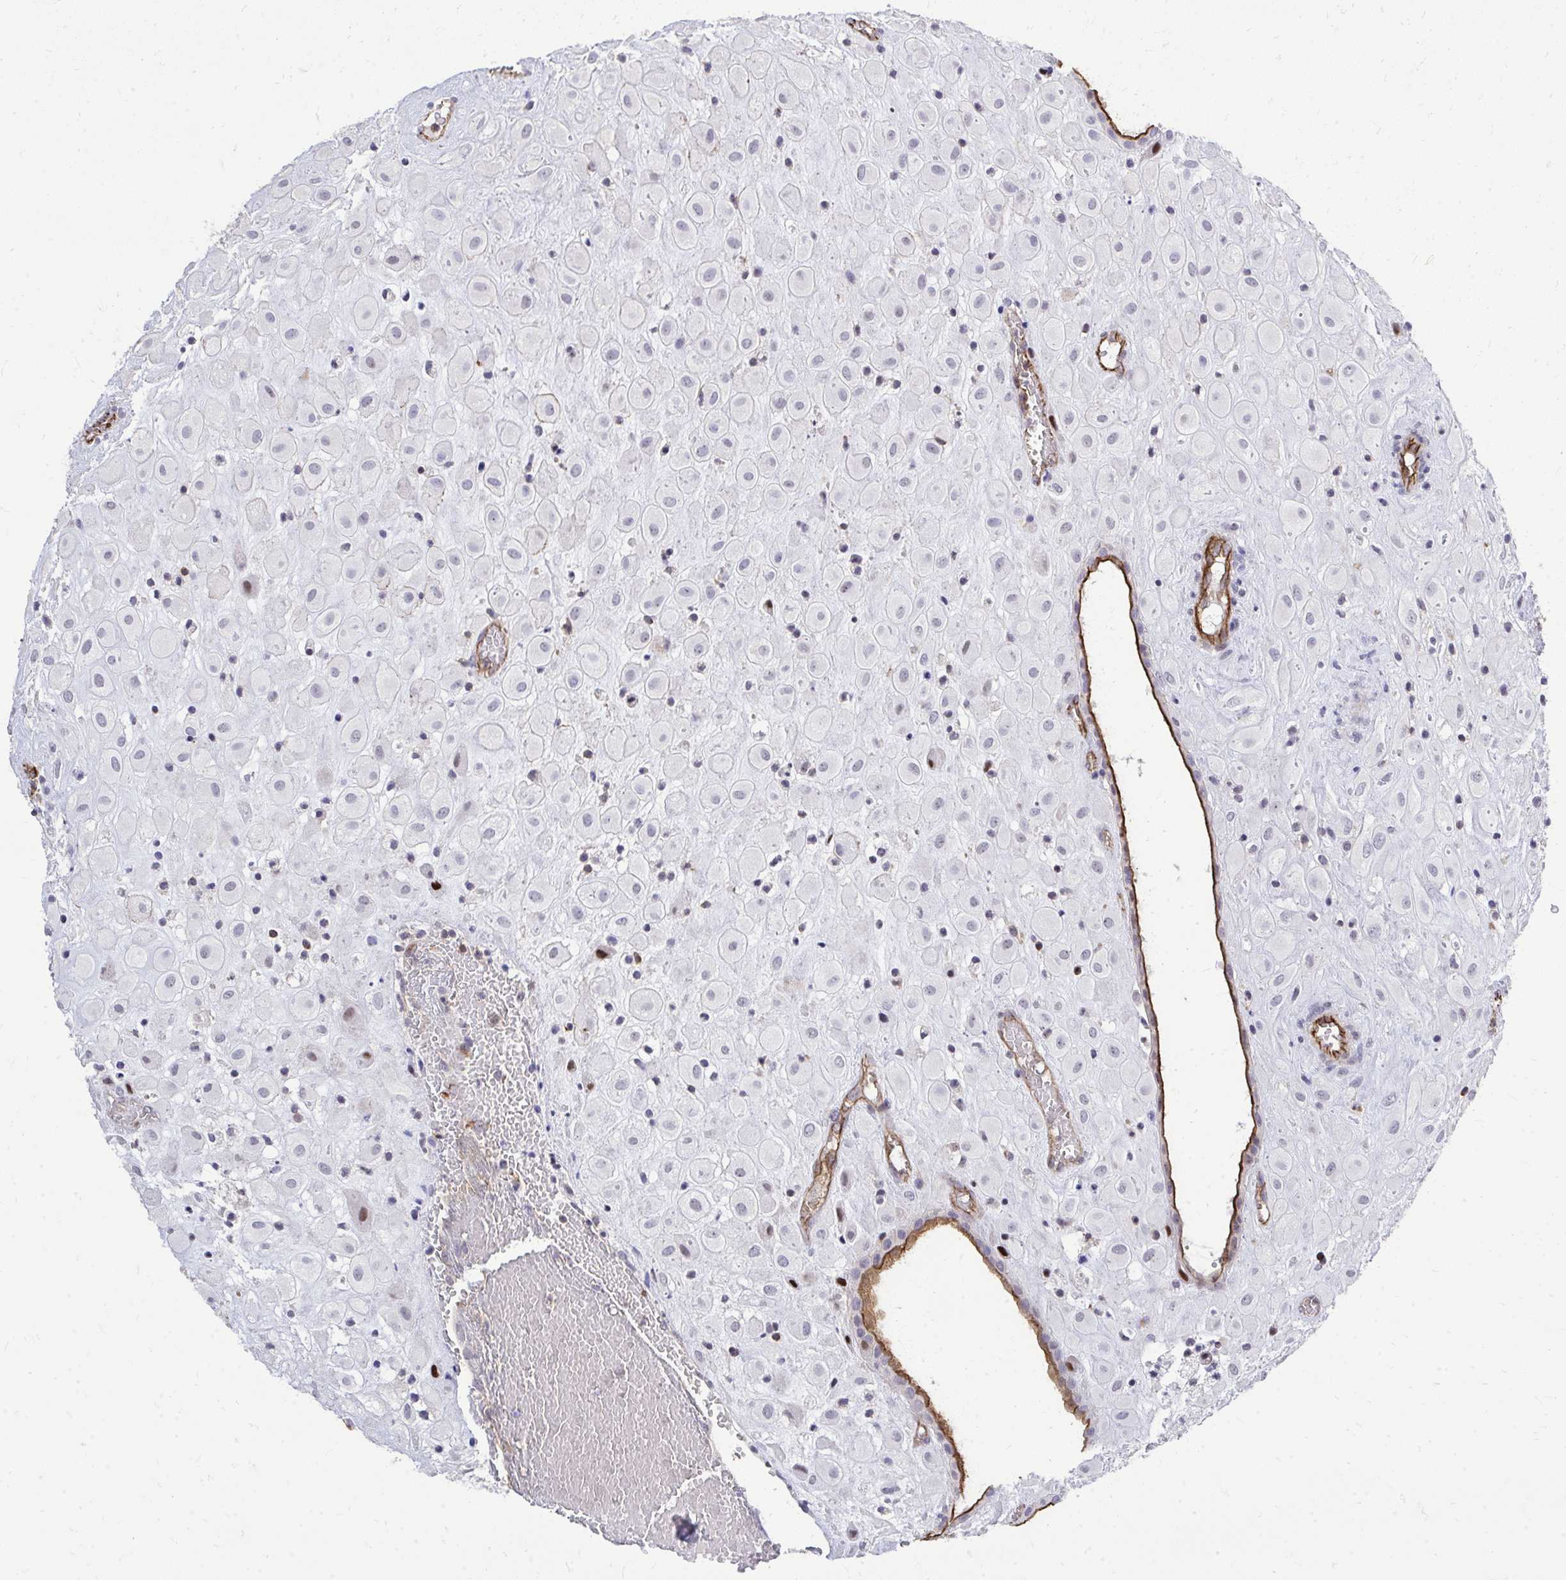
{"staining": {"intensity": "moderate", "quantity": "<25%", "location": "nuclear"}, "tissue": "placenta", "cell_type": "Decidual cells", "image_type": "normal", "snomed": [{"axis": "morphology", "description": "Normal tissue, NOS"}, {"axis": "topography", "description": "Placenta"}], "caption": "IHC of normal human placenta reveals low levels of moderate nuclear positivity in approximately <25% of decidual cells. (DAB (3,3'-diaminobenzidine) = brown stain, brightfield microscopy at high magnification).", "gene": "FOXN3", "patient": {"sex": "female", "age": 24}}